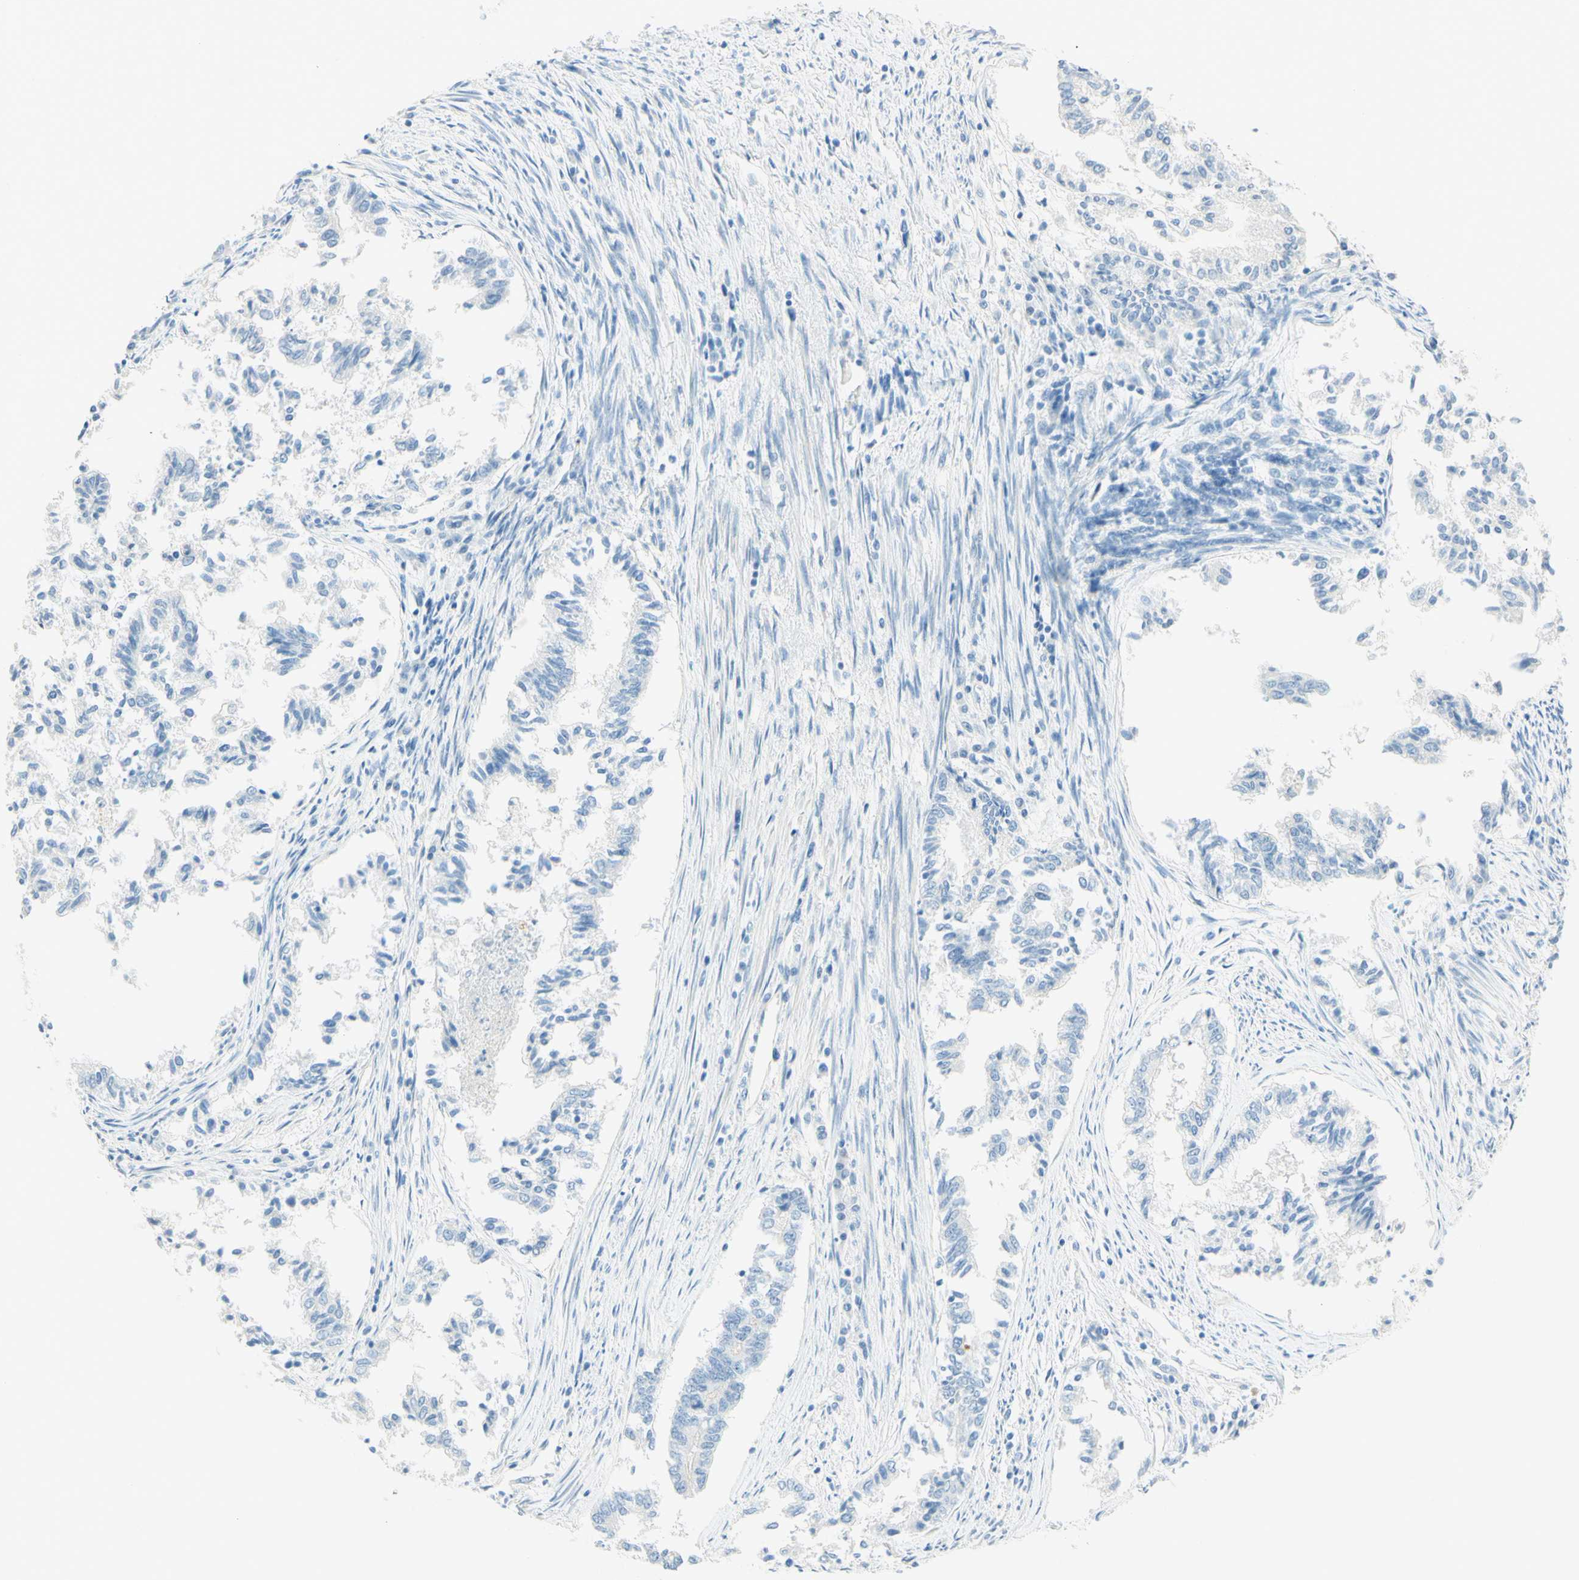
{"staining": {"intensity": "negative", "quantity": "none", "location": "none"}, "tissue": "endometrial cancer", "cell_type": "Tumor cells", "image_type": "cancer", "snomed": [{"axis": "morphology", "description": "Necrosis, NOS"}, {"axis": "morphology", "description": "Adenocarcinoma, NOS"}, {"axis": "topography", "description": "Endometrium"}], "caption": "A high-resolution histopathology image shows immunohistochemistry staining of endometrial cancer (adenocarcinoma), which demonstrates no significant positivity in tumor cells.", "gene": "TMEM132D", "patient": {"sex": "female", "age": 79}}